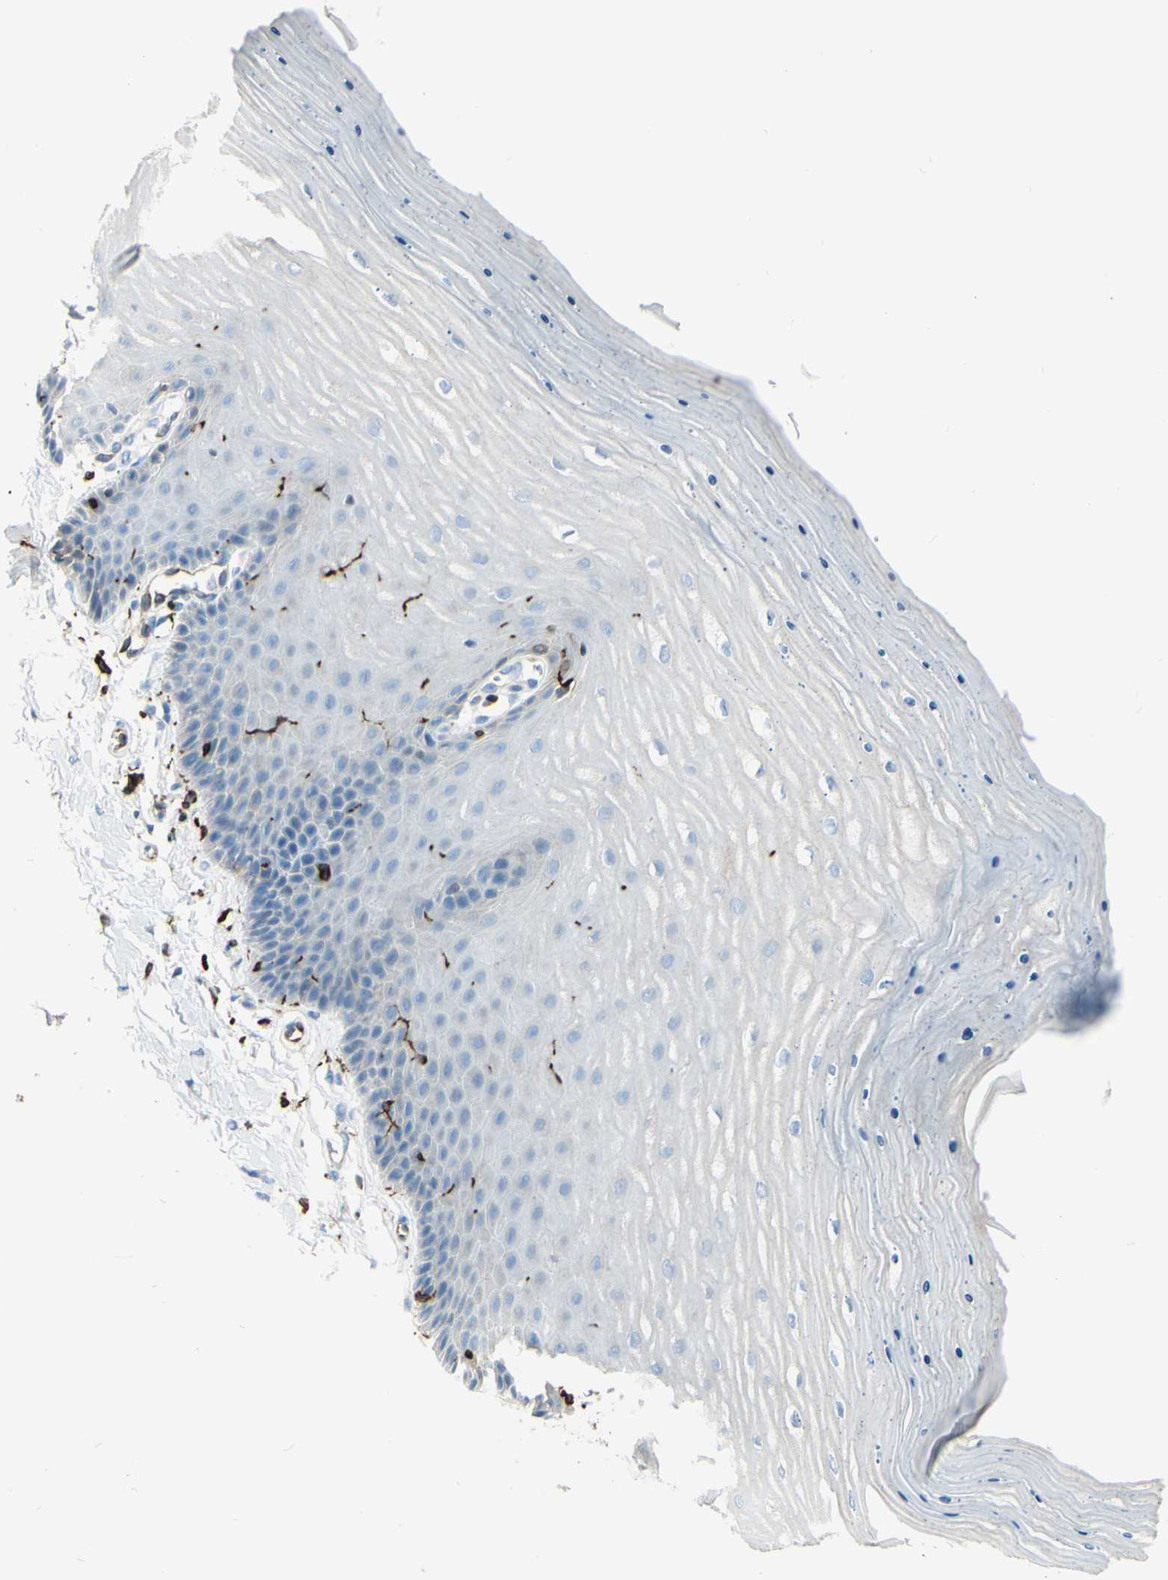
{"staining": {"intensity": "strong", "quantity": ">75%", "location": "cytoplasmic/membranous"}, "tissue": "cervix", "cell_type": "Glandular cells", "image_type": "normal", "snomed": [{"axis": "morphology", "description": "Normal tissue, NOS"}, {"axis": "topography", "description": "Cervix"}], "caption": "Benign cervix shows strong cytoplasmic/membranous positivity in approximately >75% of glandular cells, visualized by immunohistochemistry. (DAB (3,3'-diaminobenzidine) = brown stain, brightfield microscopy at high magnification).", "gene": "CD74", "patient": {"sex": "female", "age": 55}}